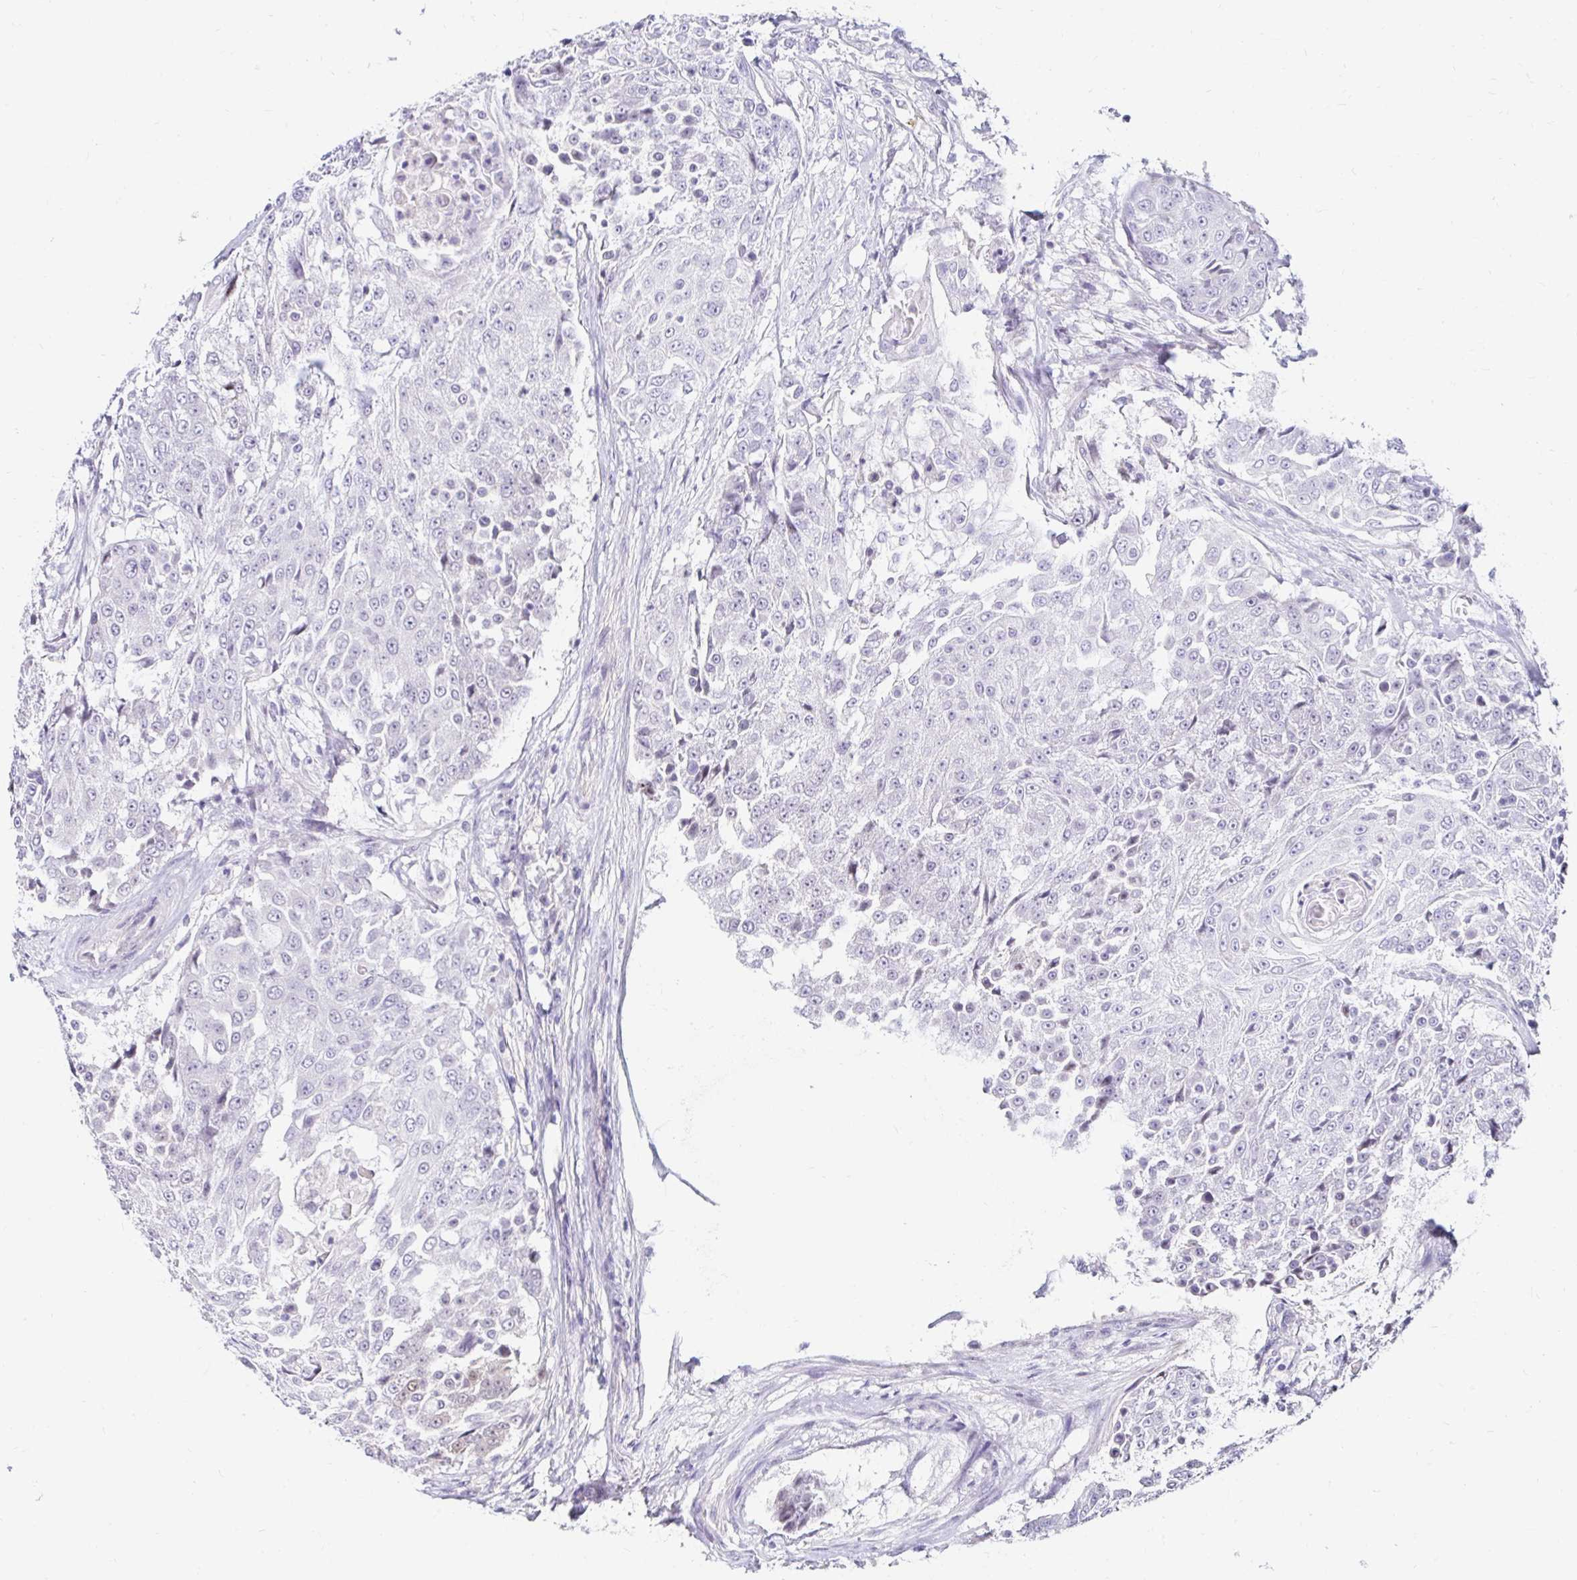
{"staining": {"intensity": "negative", "quantity": "none", "location": "none"}, "tissue": "urothelial cancer", "cell_type": "Tumor cells", "image_type": "cancer", "snomed": [{"axis": "morphology", "description": "Urothelial carcinoma, High grade"}, {"axis": "topography", "description": "Urinary bladder"}], "caption": "Urothelial cancer stained for a protein using immunohistochemistry exhibits no expression tumor cells.", "gene": "GUCY1A1", "patient": {"sex": "female", "age": 63}}